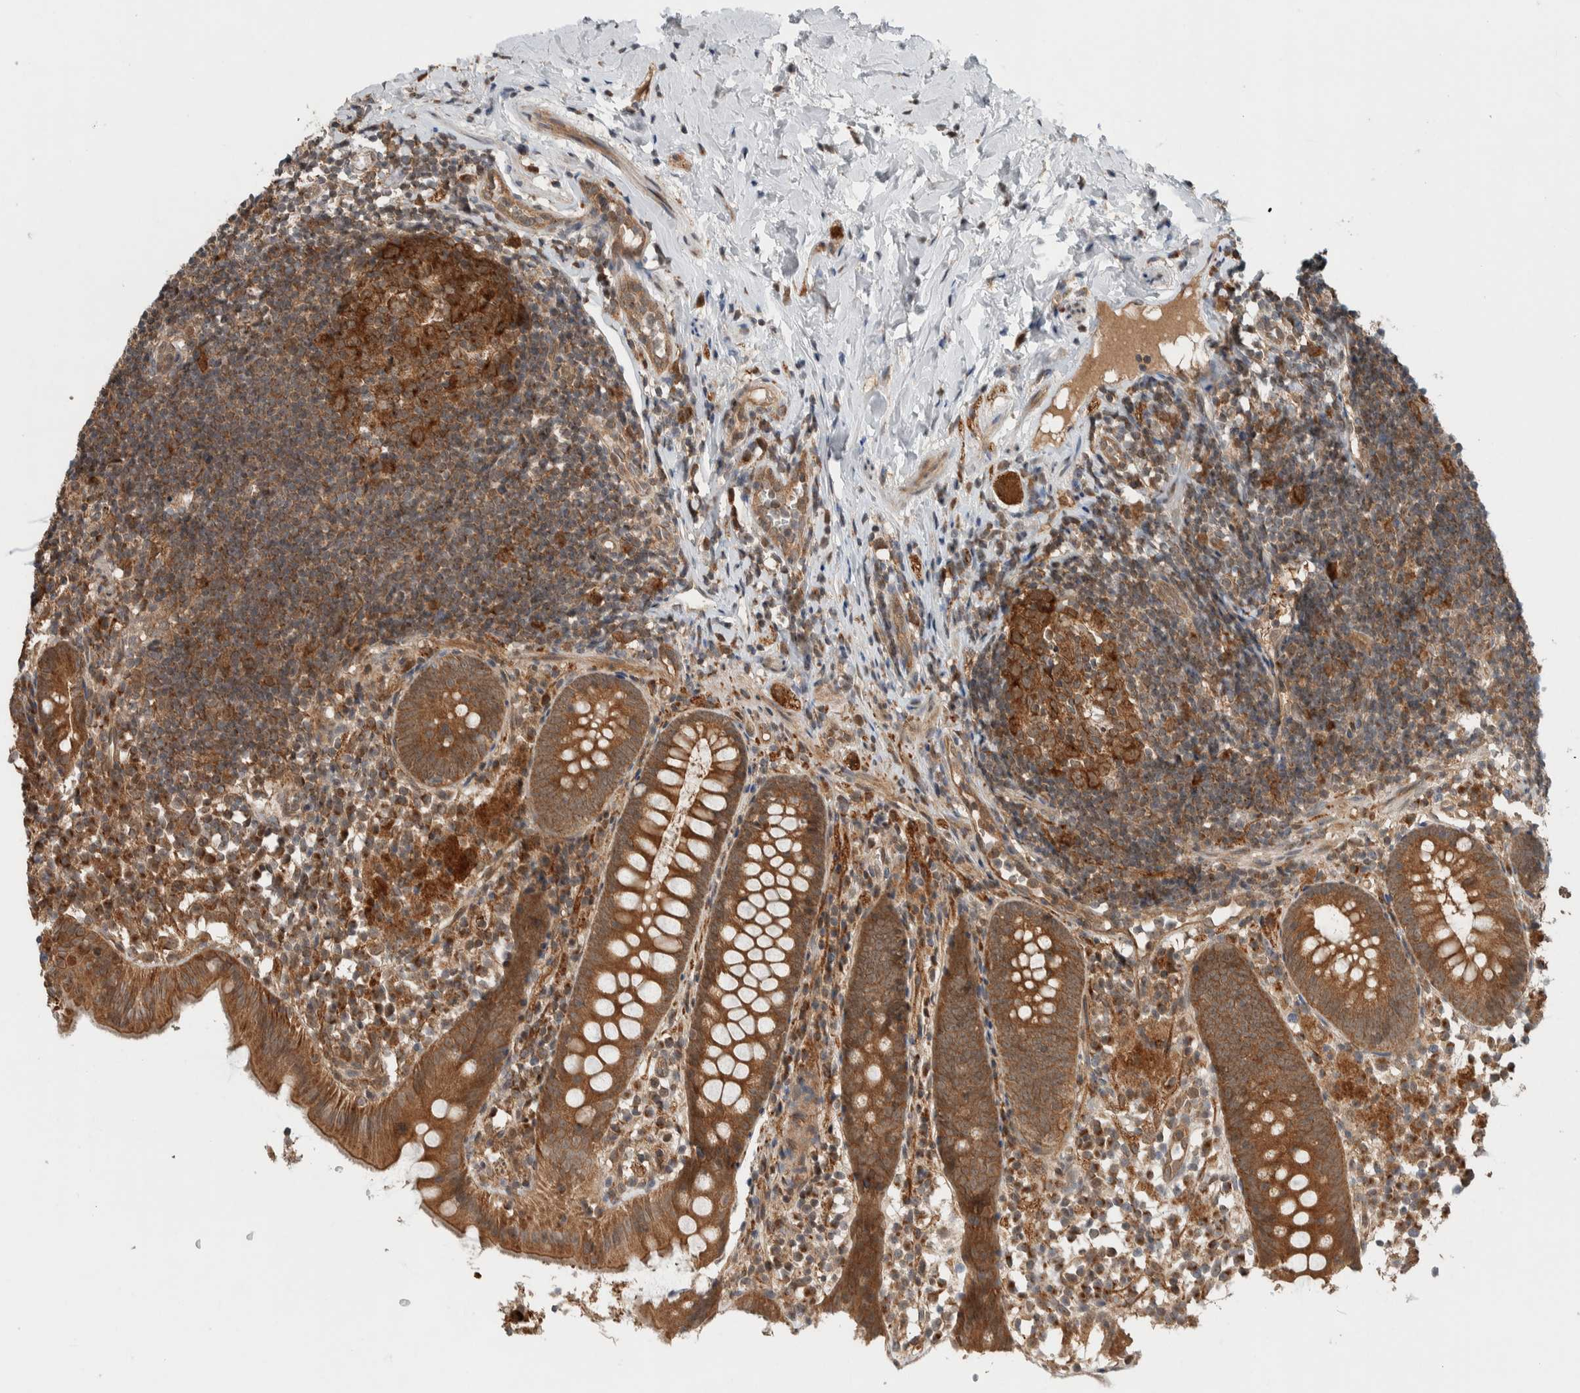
{"staining": {"intensity": "strong", "quantity": ">75%", "location": "cytoplasmic/membranous"}, "tissue": "appendix", "cell_type": "Glandular cells", "image_type": "normal", "snomed": [{"axis": "morphology", "description": "Normal tissue, NOS"}, {"axis": "topography", "description": "Appendix"}], "caption": "A high amount of strong cytoplasmic/membranous staining is identified in approximately >75% of glandular cells in unremarkable appendix.", "gene": "KLHL6", "patient": {"sex": "female", "age": 20}}